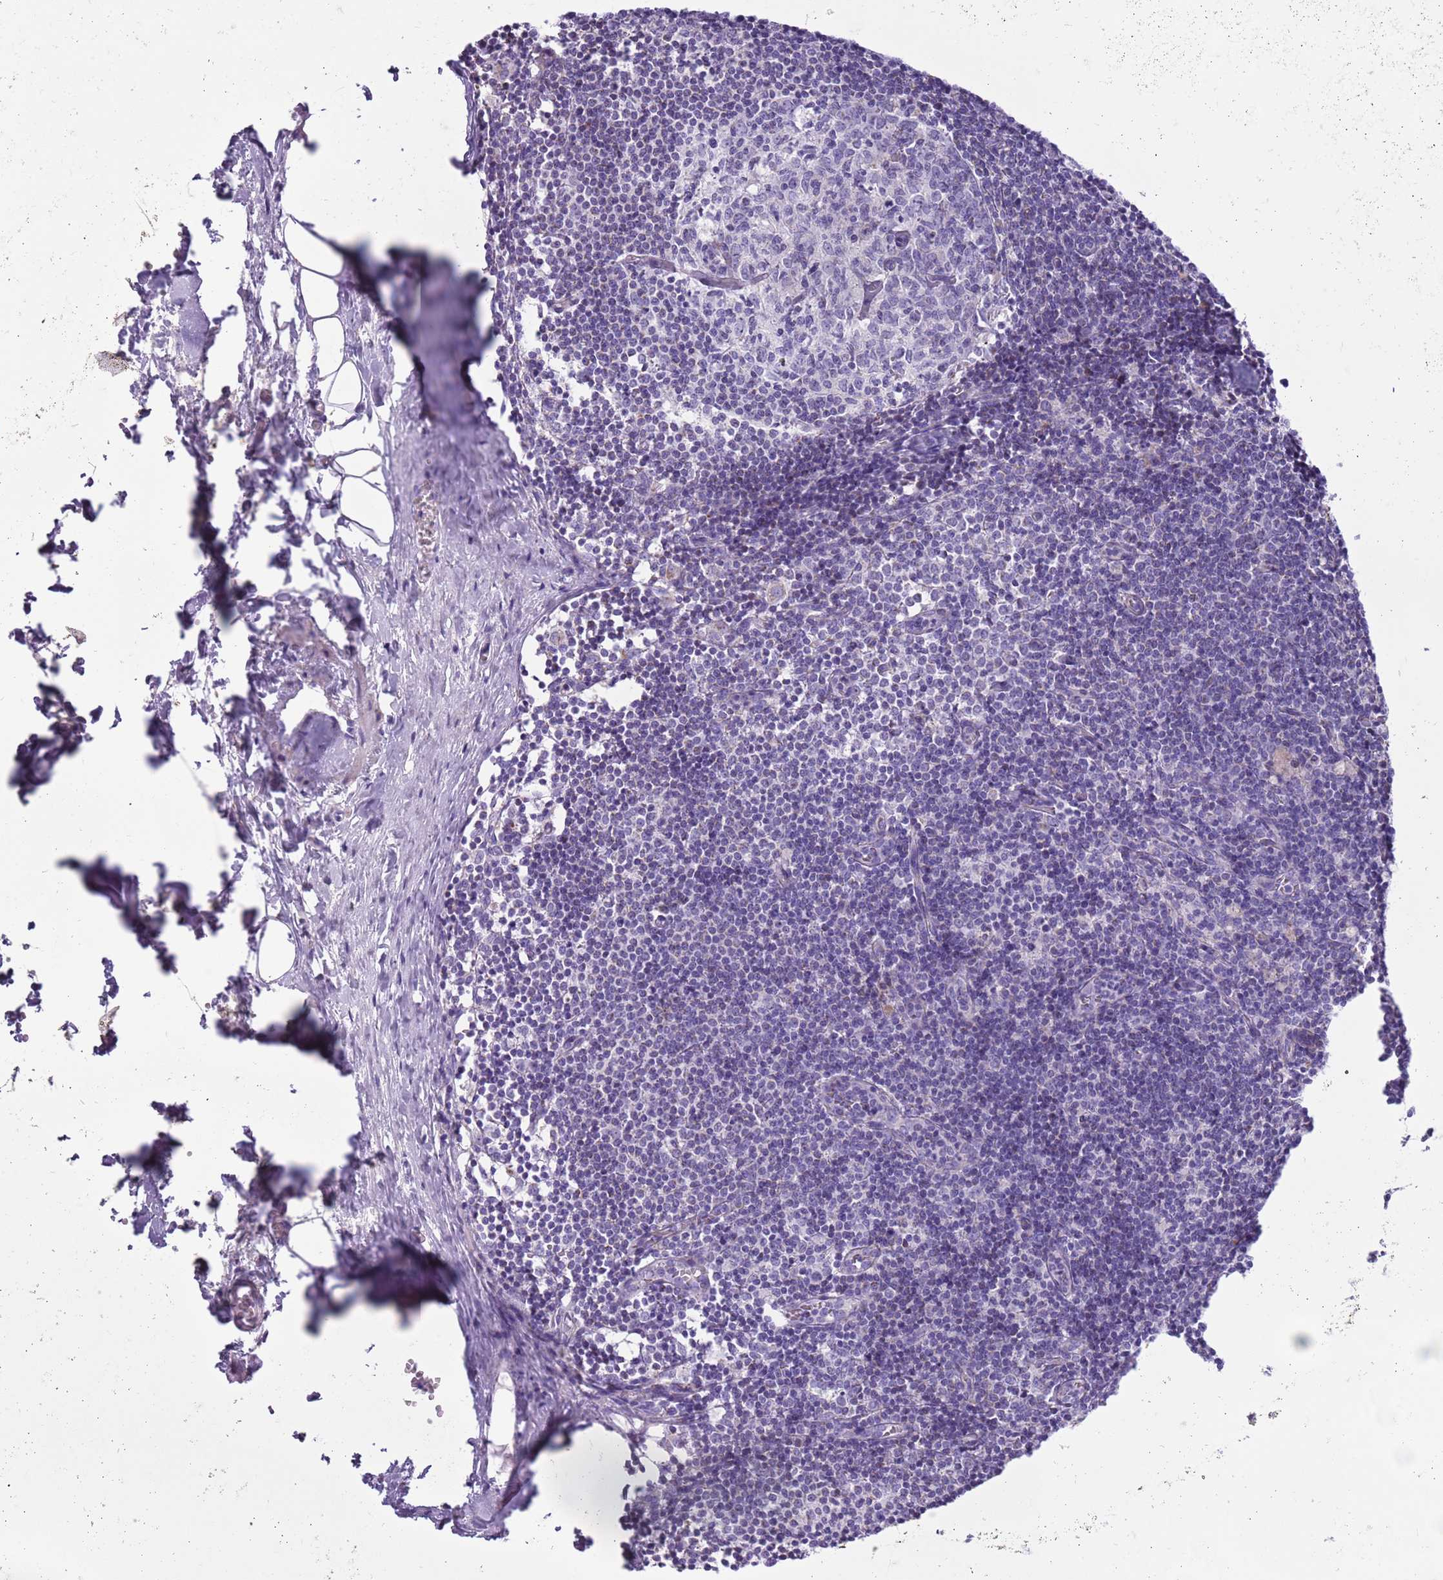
{"staining": {"intensity": "weak", "quantity": "<25%", "location": "cytoplasmic/membranous"}, "tissue": "lymph node", "cell_type": "Germinal center cells", "image_type": "normal", "snomed": [{"axis": "morphology", "description": "Normal tissue, NOS"}, {"axis": "topography", "description": "Lymph node"}], "caption": "High magnification brightfield microscopy of benign lymph node stained with DAB (3,3'-diaminobenzidine) (brown) and counterstained with hematoxylin (blue): germinal center cells show no significant expression. (DAB immunohistochemistry (IHC) with hematoxylin counter stain).", "gene": "MOCOS", "patient": {"sex": "female", "age": 42}}